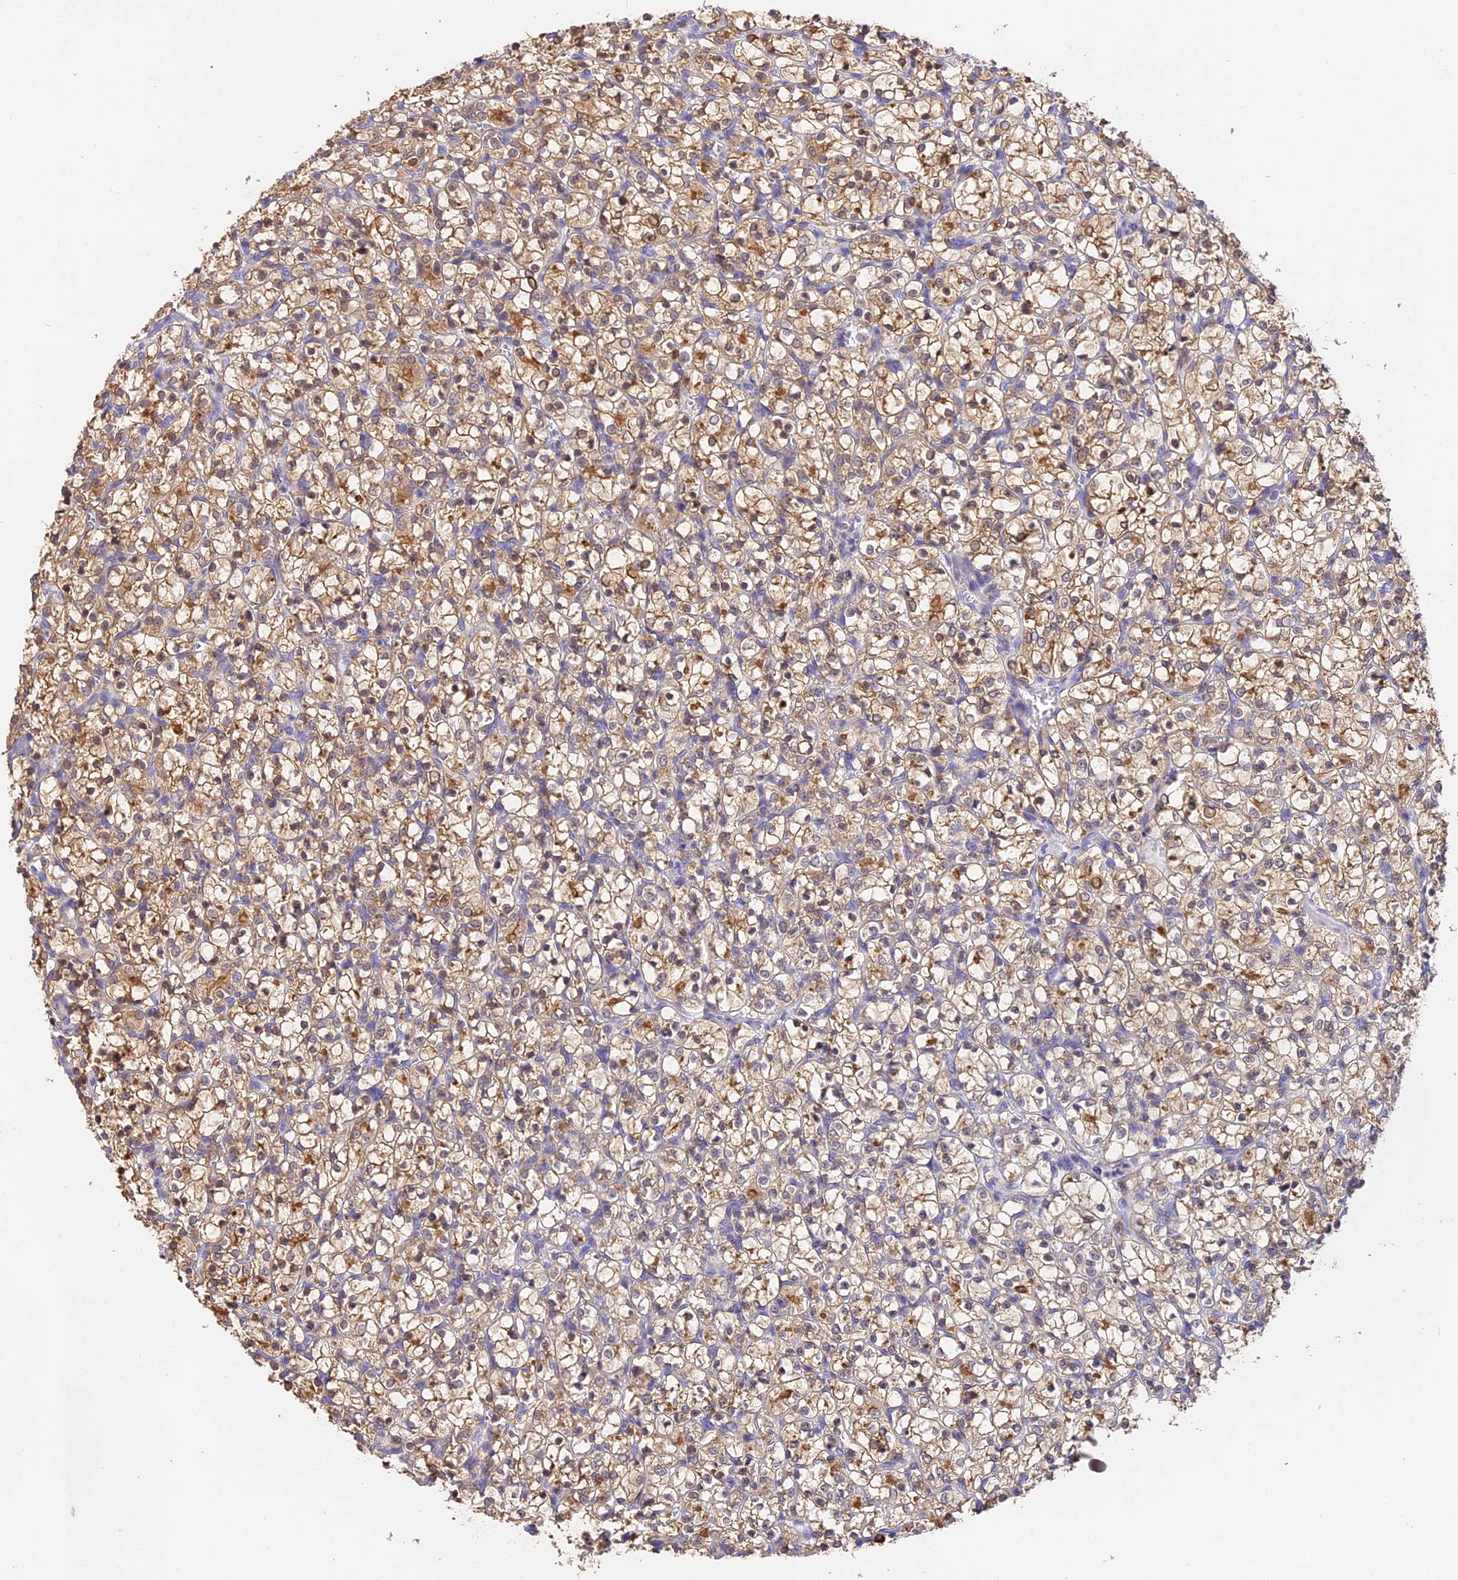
{"staining": {"intensity": "moderate", "quantity": ">75%", "location": "cytoplasmic/membranous"}, "tissue": "renal cancer", "cell_type": "Tumor cells", "image_type": "cancer", "snomed": [{"axis": "morphology", "description": "Adenocarcinoma, NOS"}, {"axis": "topography", "description": "Kidney"}], "caption": "Tumor cells show medium levels of moderate cytoplasmic/membranous expression in about >75% of cells in adenocarcinoma (renal).", "gene": "LYPD6", "patient": {"sex": "female", "age": 69}}